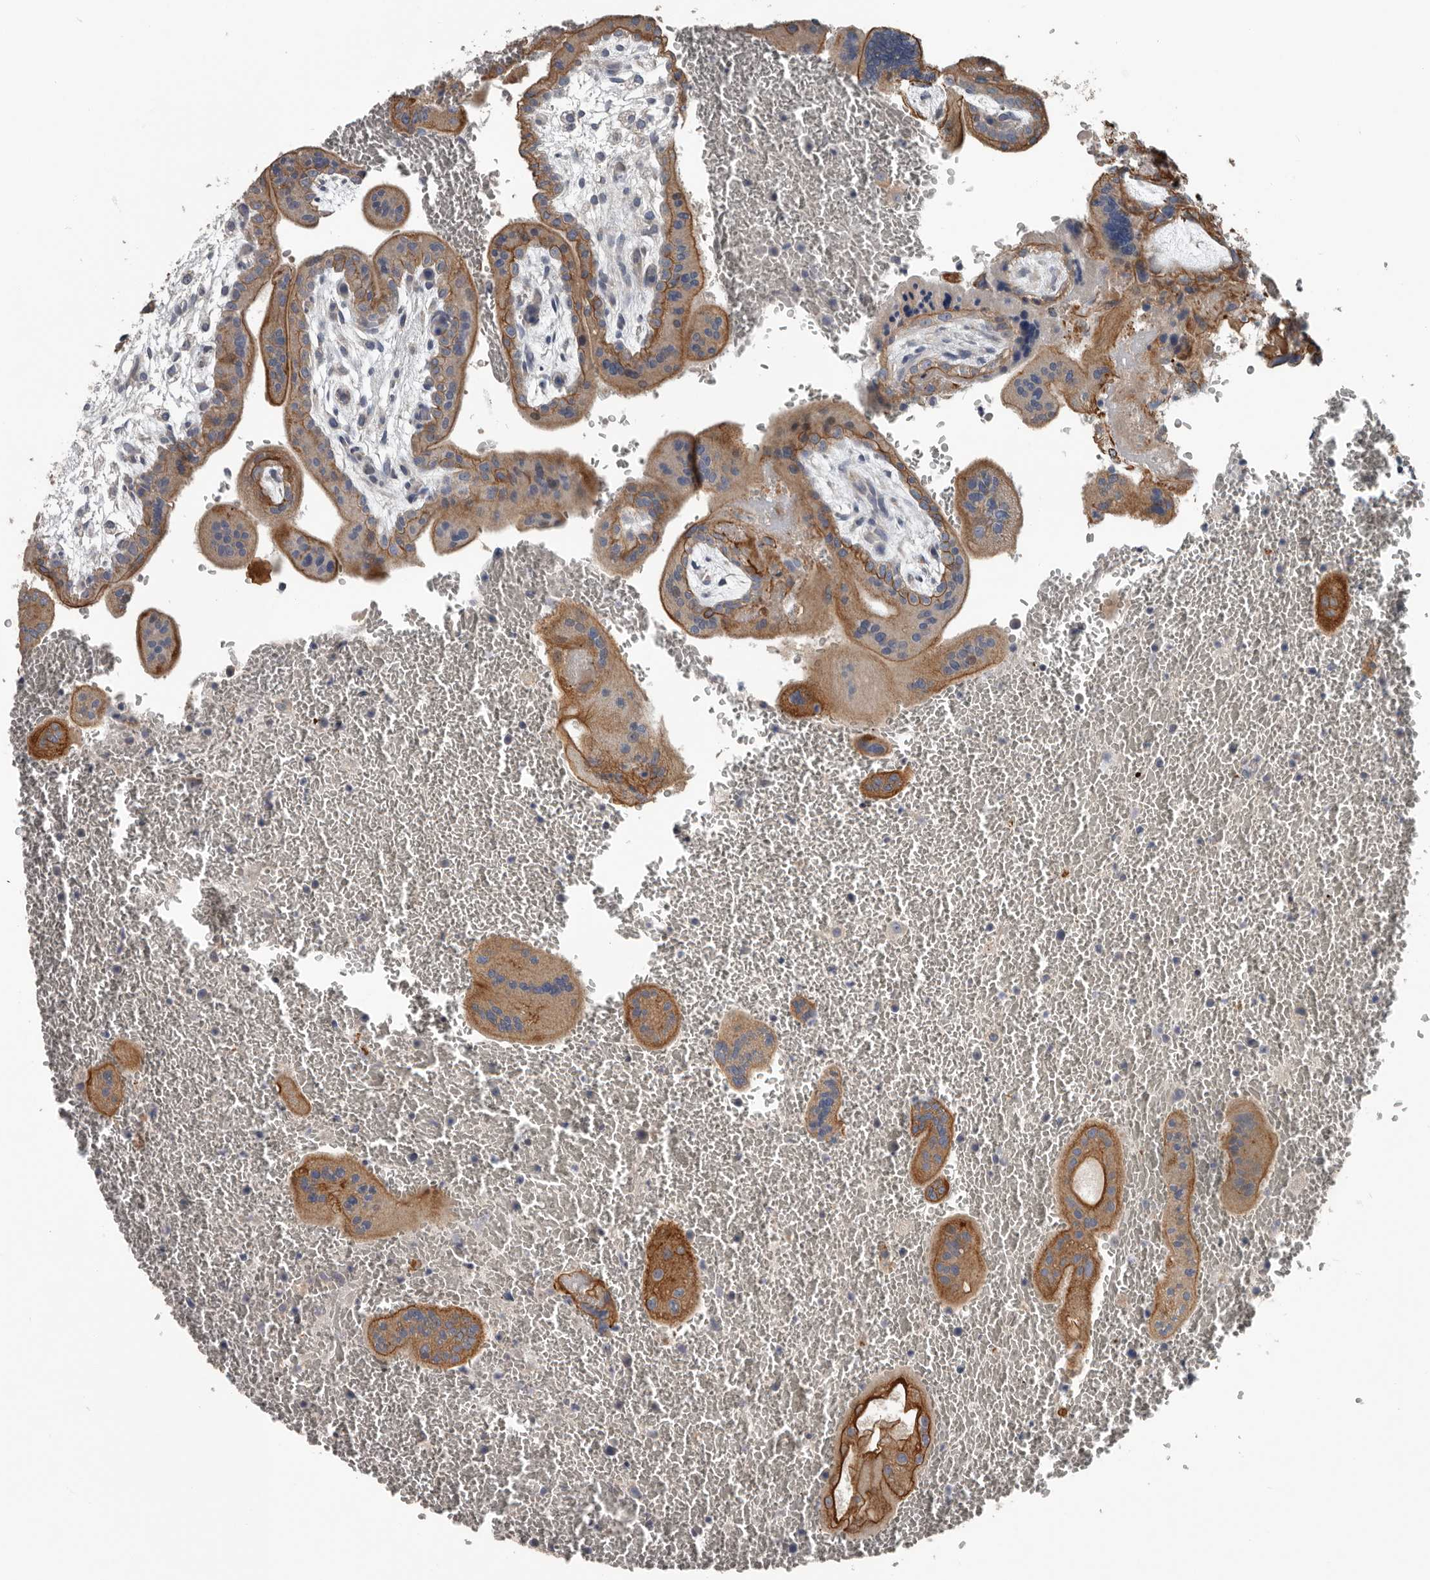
{"staining": {"intensity": "strong", "quantity": ">75%", "location": "cytoplasmic/membranous"}, "tissue": "placenta", "cell_type": "Trophoblastic cells", "image_type": "normal", "snomed": [{"axis": "morphology", "description": "Normal tissue, NOS"}, {"axis": "topography", "description": "Placenta"}], "caption": "Immunohistochemistry micrograph of benign placenta: human placenta stained using immunohistochemistry displays high levels of strong protein expression localized specifically in the cytoplasmic/membranous of trophoblastic cells, appearing as a cytoplasmic/membranous brown color.", "gene": "DPY19L4", "patient": {"sex": "female", "age": 35}}